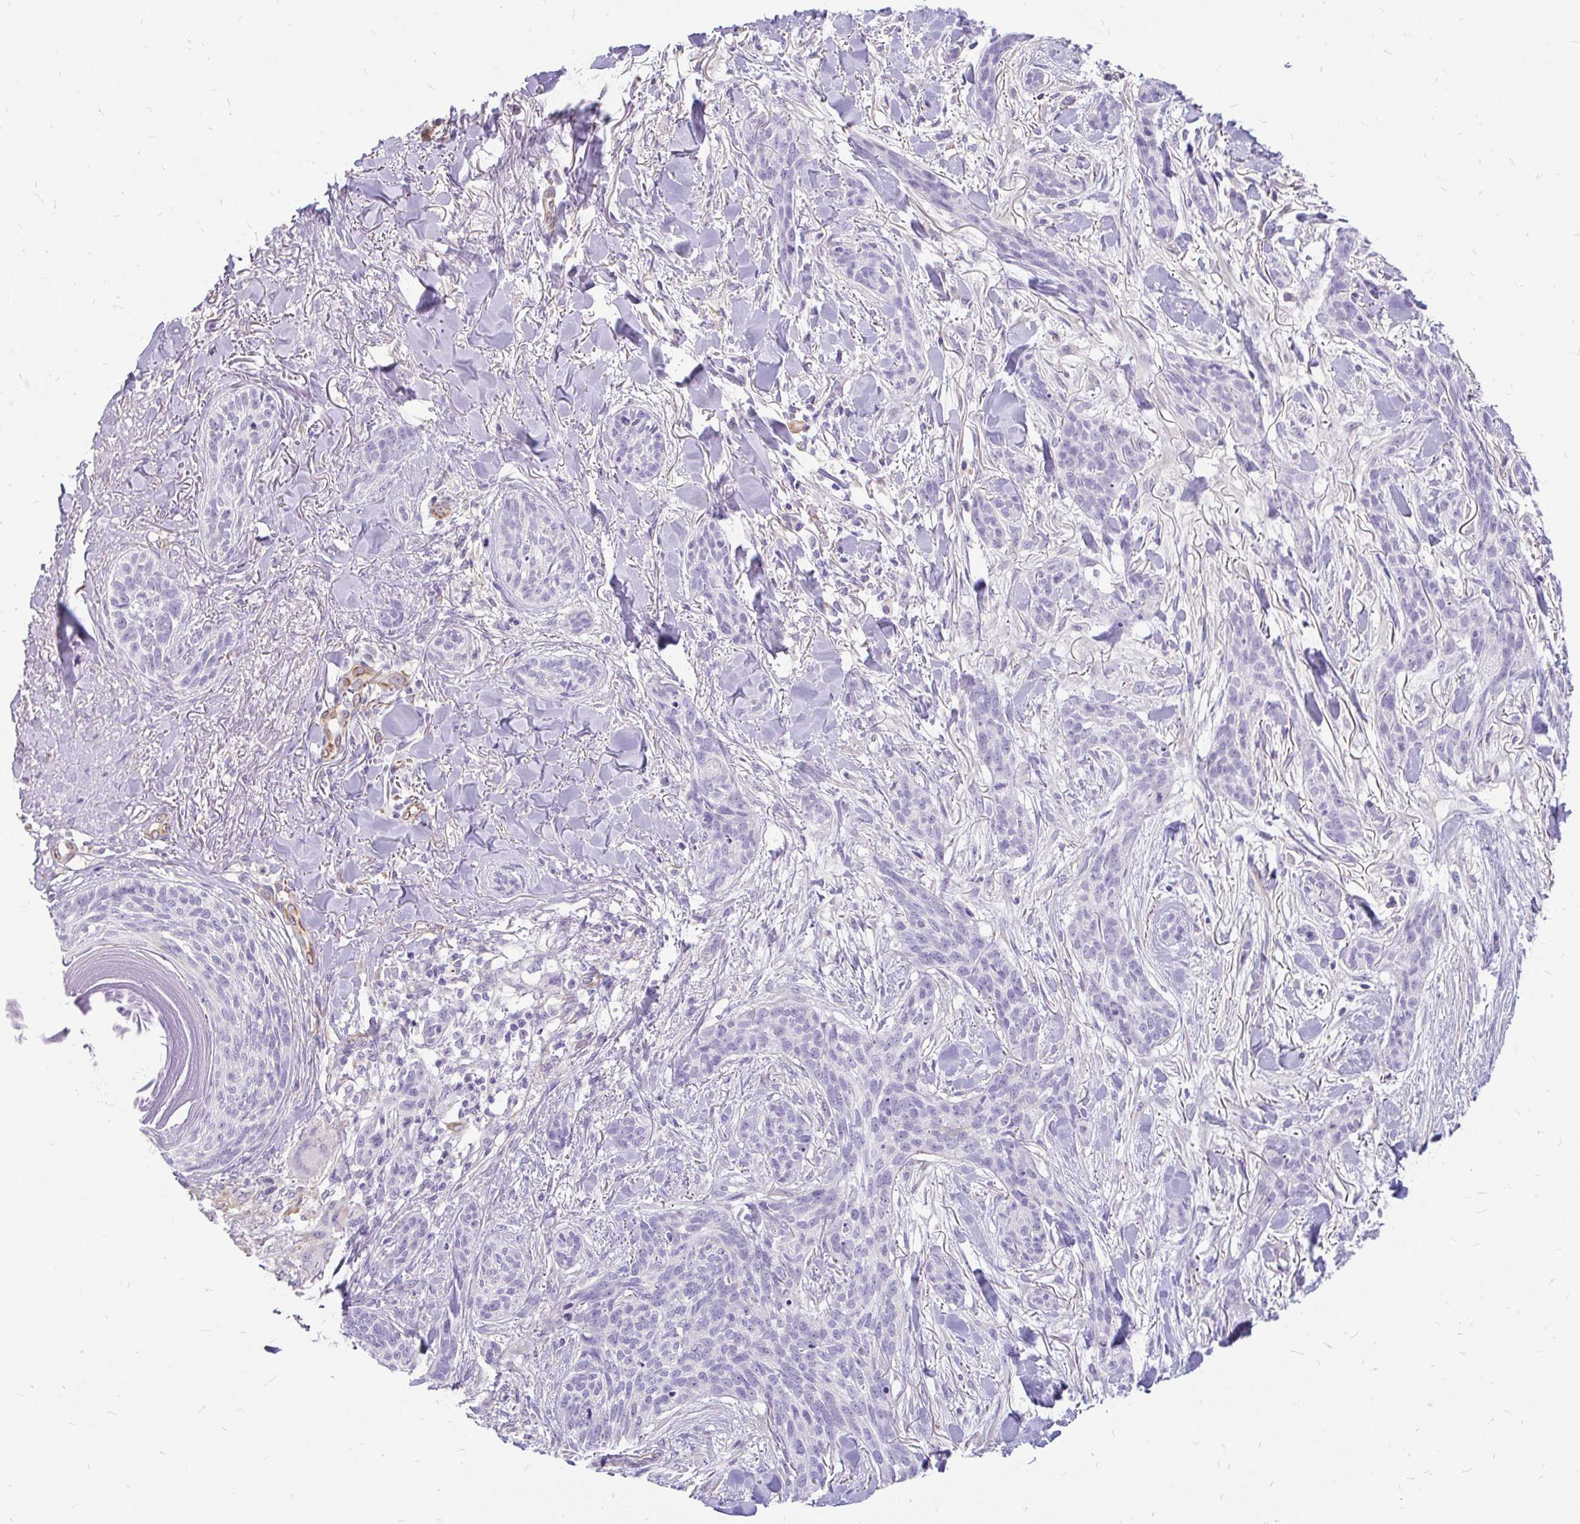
{"staining": {"intensity": "negative", "quantity": "none", "location": "none"}, "tissue": "skin cancer", "cell_type": "Tumor cells", "image_type": "cancer", "snomed": [{"axis": "morphology", "description": "Basal cell carcinoma"}, {"axis": "topography", "description": "Skin"}], "caption": "This is an immunohistochemistry histopathology image of human skin cancer. There is no positivity in tumor cells.", "gene": "FAM83C", "patient": {"sex": "male", "age": 52}}